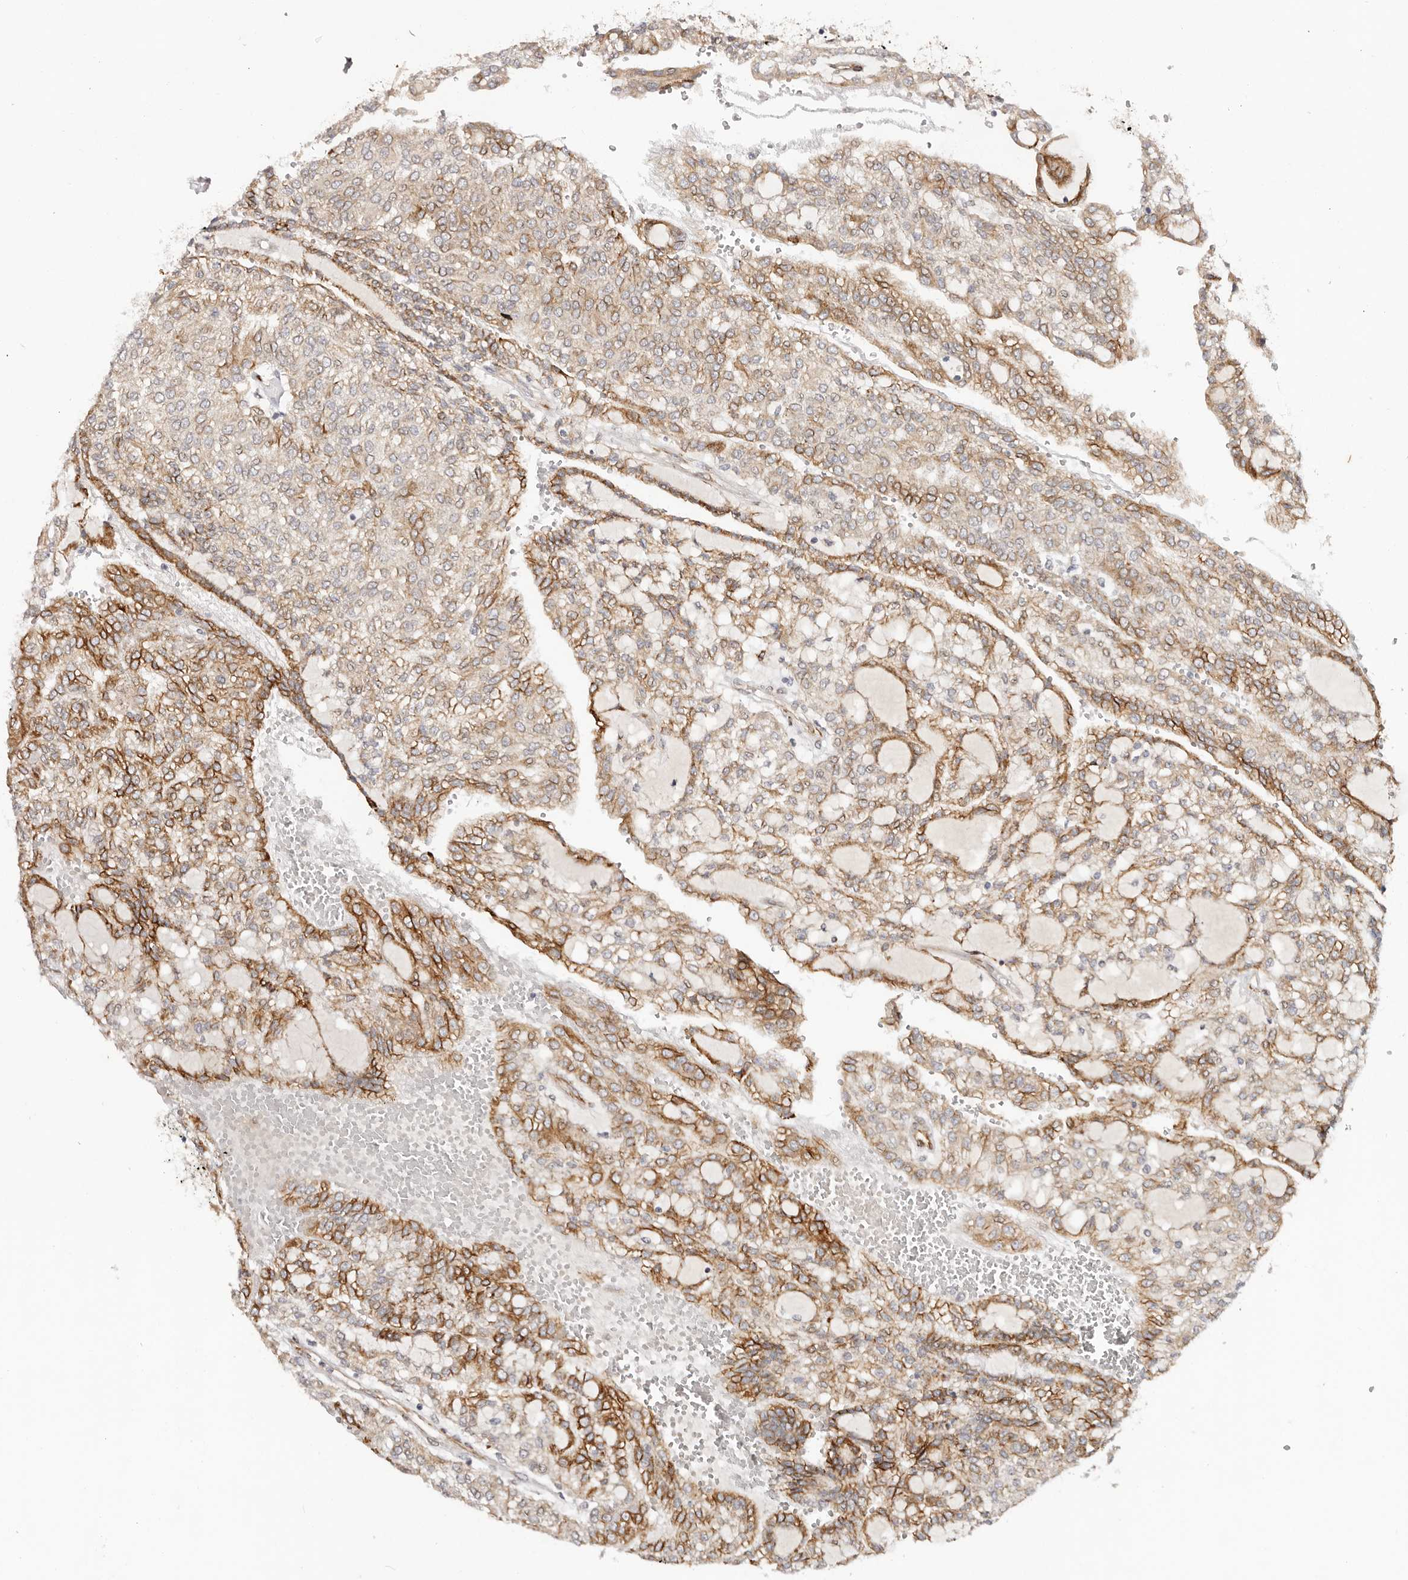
{"staining": {"intensity": "moderate", "quantity": ">75%", "location": "cytoplasmic/membranous"}, "tissue": "renal cancer", "cell_type": "Tumor cells", "image_type": "cancer", "snomed": [{"axis": "morphology", "description": "Adenocarcinoma, NOS"}, {"axis": "topography", "description": "Kidney"}], "caption": "About >75% of tumor cells in renal adenocarcinoma exhibit moderate cytoplasmic/membranous protein expression as visualized by brown immunohistochemical staining.", "gene": "BCL2L15", "patient": {"sex": "male", "age": 63}}